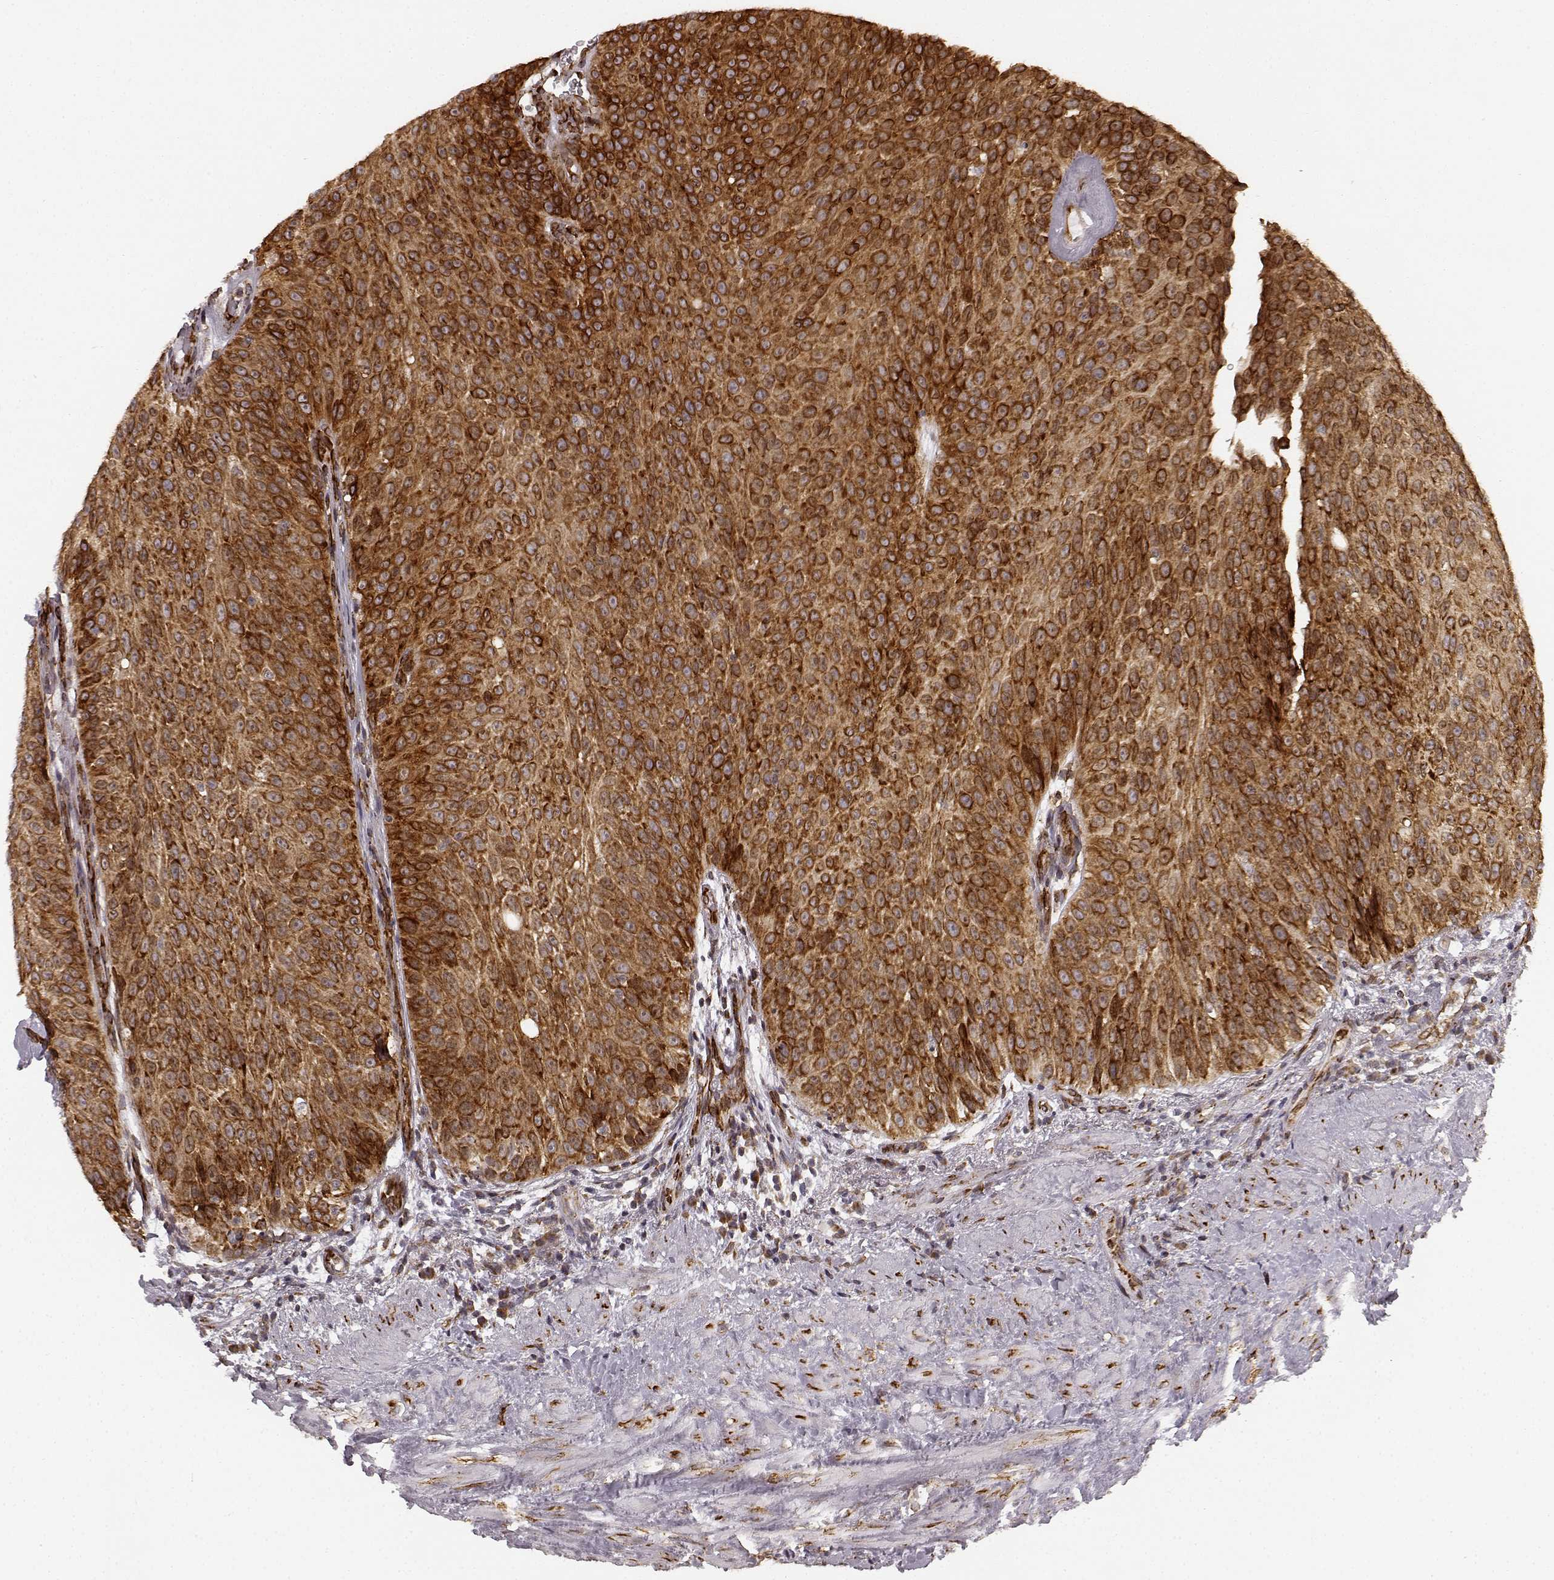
{"staining": {"intensity": "strong", "quantity": ">75%", "location": "cytoplasmic/membranous"}, "tissue": "urothelial cancer", "cell_type": "Tumor cells", "image_type": "cancer", "snomed": [{"axis": "morphology", "description": "Urothelial carcinoma, Low grade"}, {"axis": "topography", "description": "Urinary bladder"}], "caption": "This is a micrograph of immunohistochemistry (IHC) staining of urothelial carcinoma (low-grade), which shows strong staining in the cytoplasmic/membranous of tumor cells.", "gene": "TMEM14A", "patient": {"sex": "male", "age": 78}}